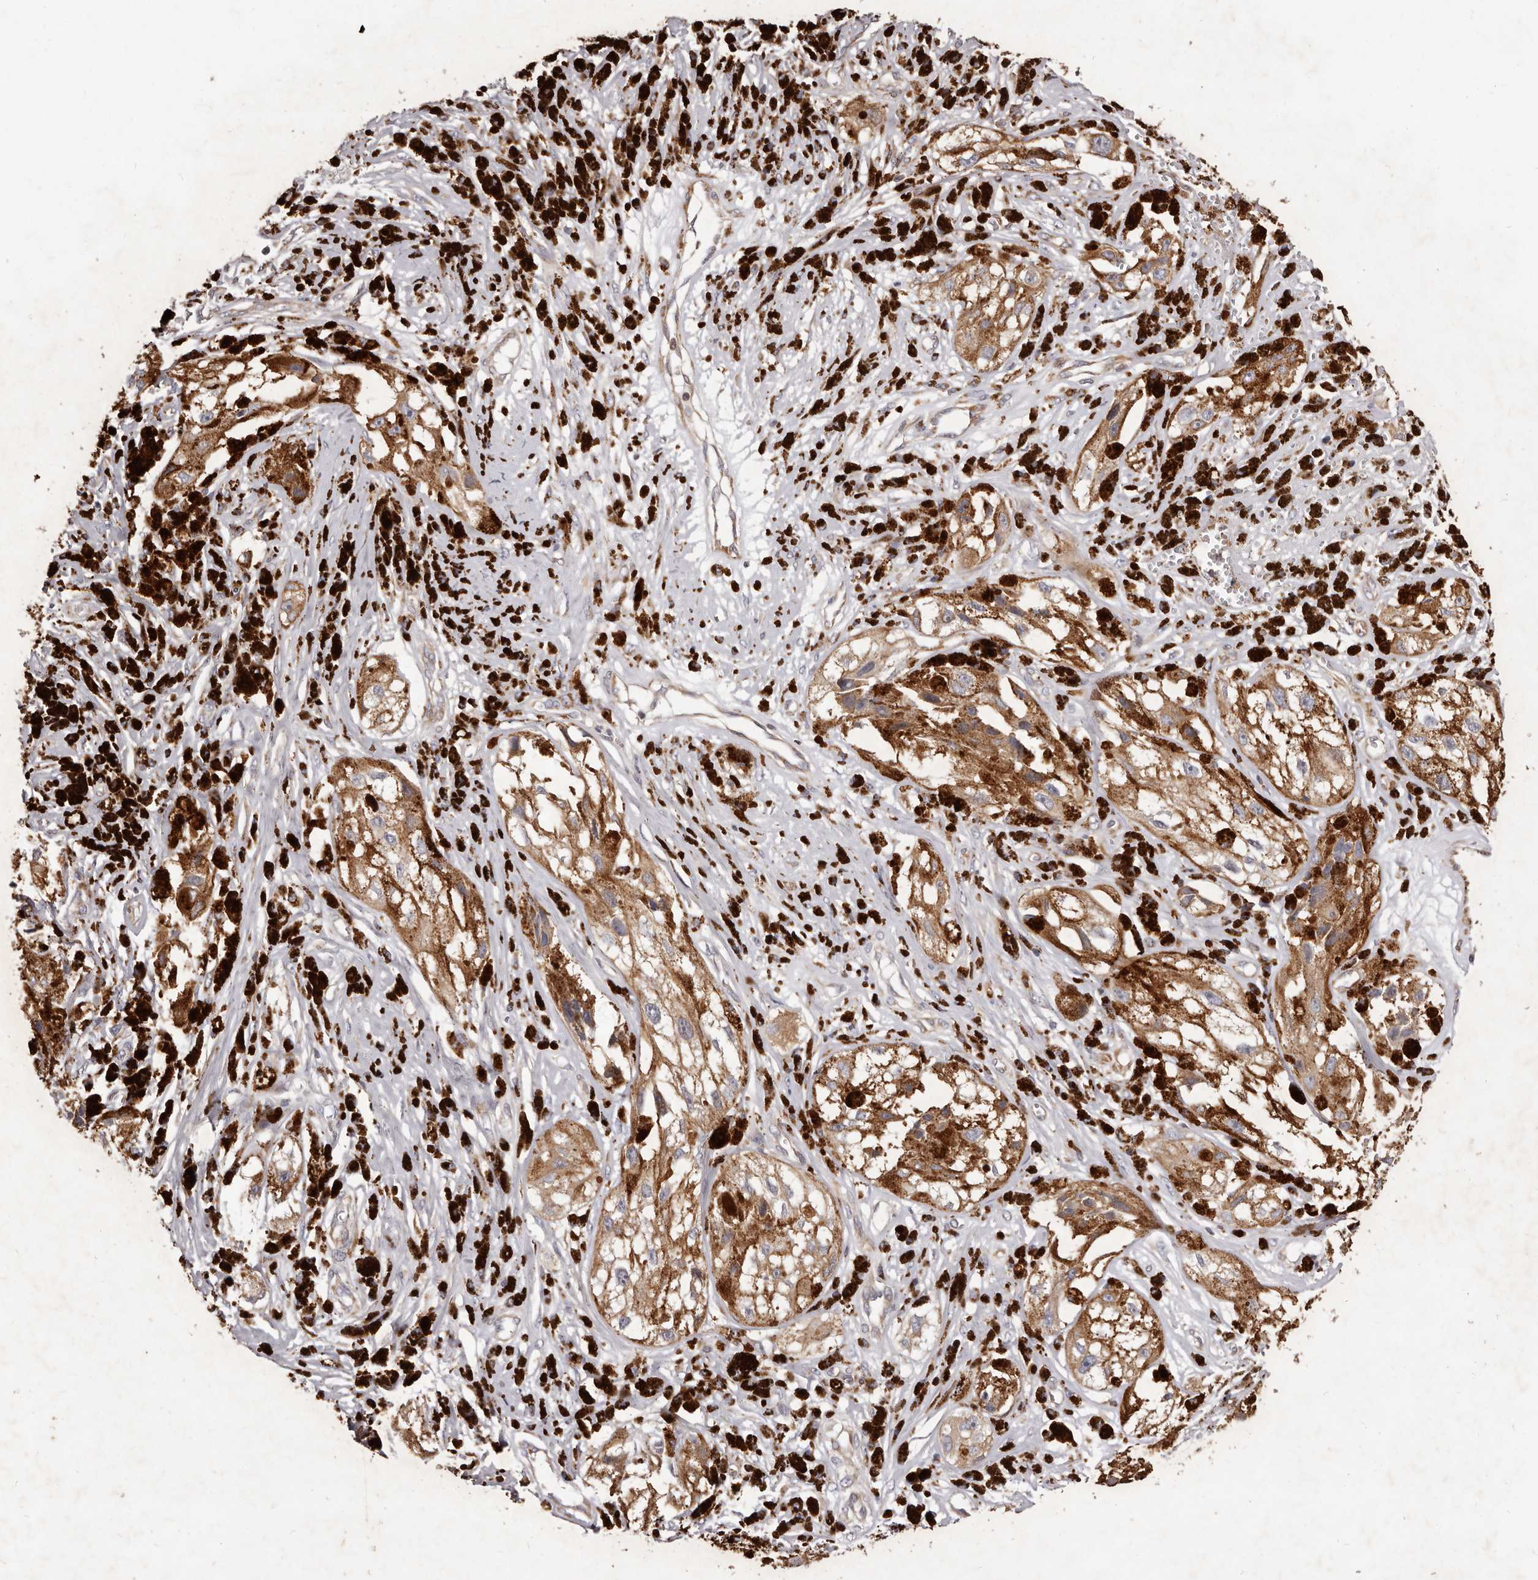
{"staining": {"intensity": "weak", "quantity": ">75%", "location": "cytoplasmic/membranous"}, "tissue": "melanoma", "cell_type": "Tumor cells", "image_type": "cancer", "snomed": [{"axis": "morphology", "description": "Malignant melanoma, NOS"}, {"axis": "topography", "description": "Skin"}], "caption": "Immunohistochemical staining of malignant melanoma reveals weak cytoplasmic/membranous protein expression in about >75% of tumor cells. The protein of interest is shown in brown color, while the nuclei are stained blue.", "gene": "ALPK1", "patient": {"sex": "male", "age": 88}}